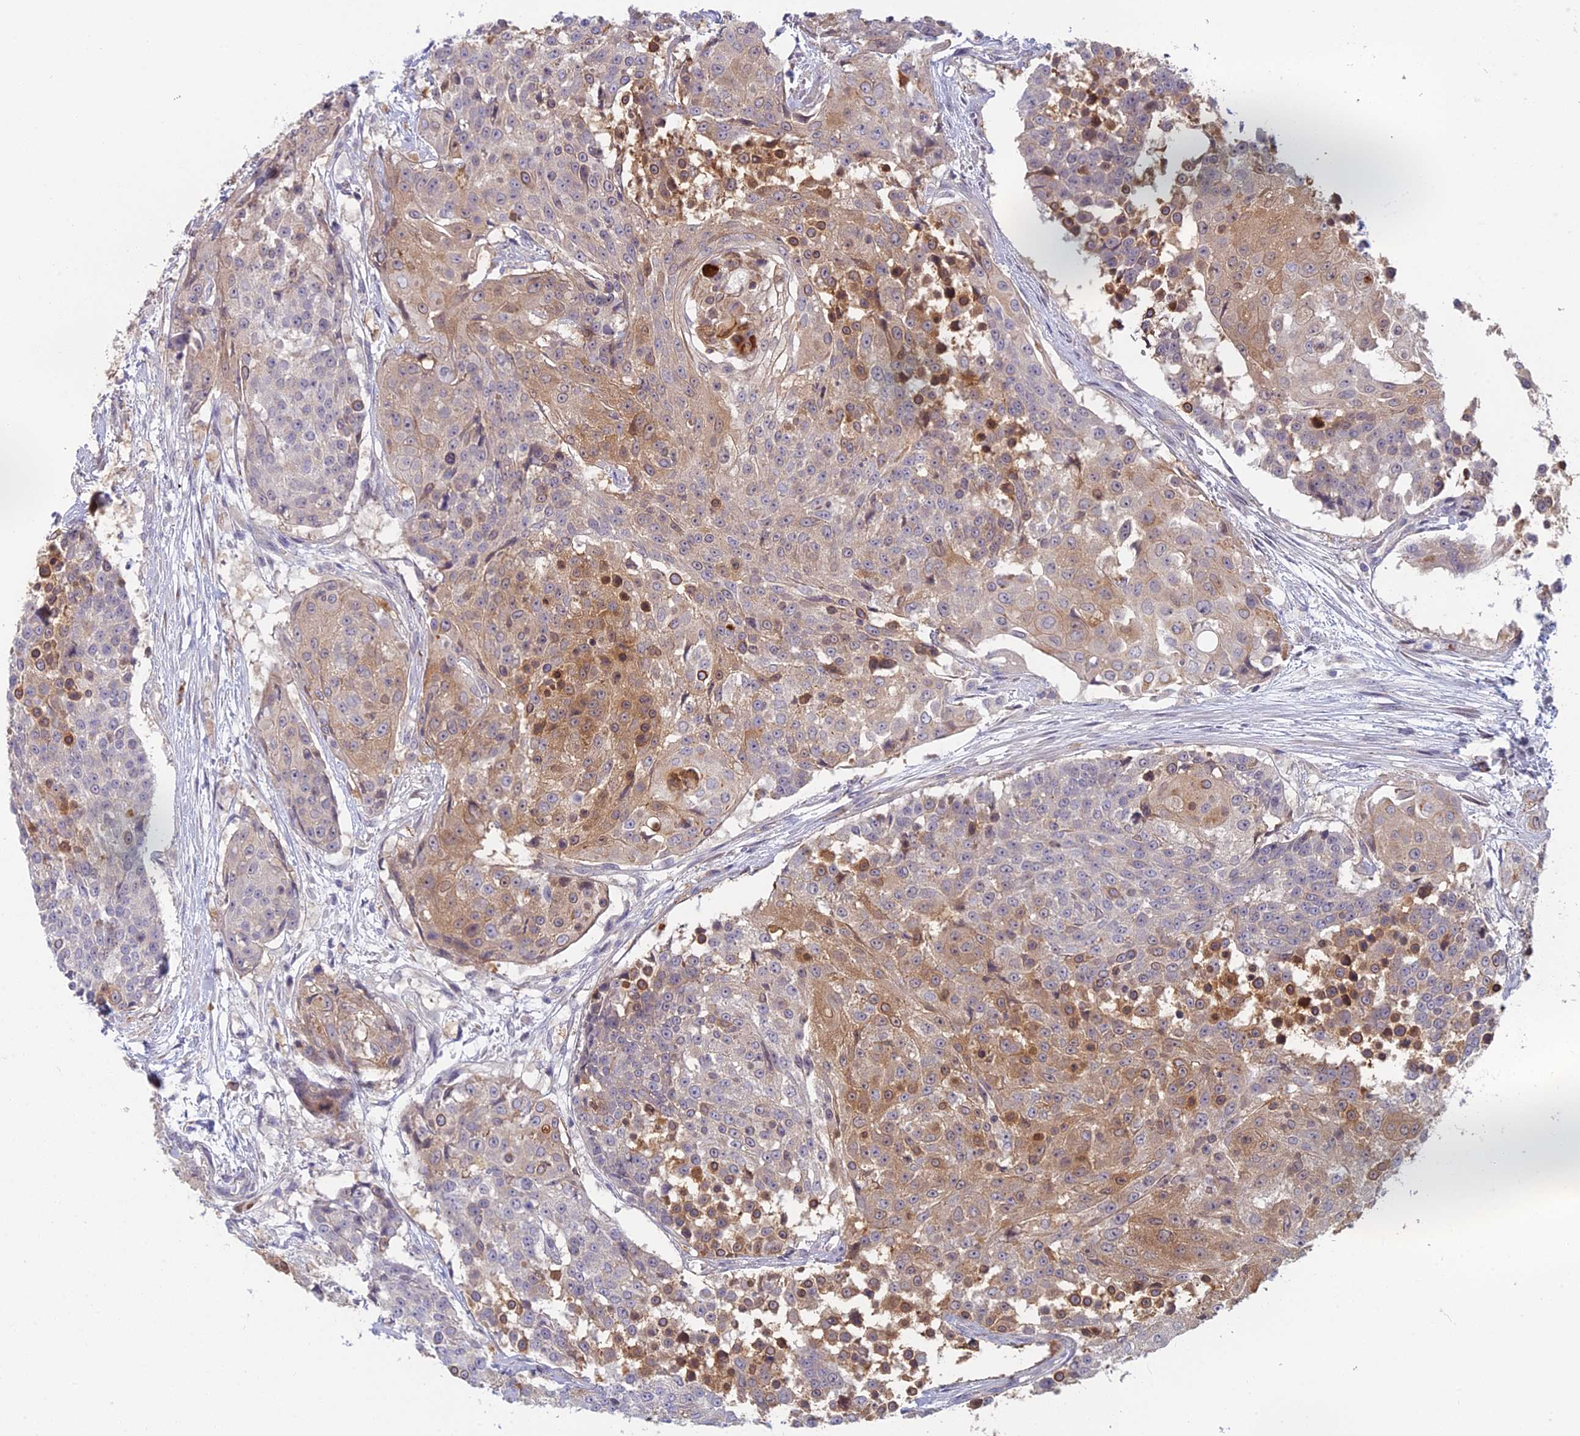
{"staining": {"intensity": "moderate", "quantity": "25%-75%", "location": "cytoplasmic/membranous"}, "tissue": "urothelial cancer", "cell_type": "Tumor cells", "image_type": "cancer", "snomed": [{"axis": "morphology", "description": "Urothelial carcinoma, High grade"}, {"axis": "topography", "description": "Urinary bladder"}], "caption": "Urothelial cancer stained for a protein exhibits moderate cytoplasmic/membranous positivity in tumor cells.", "gene": "PPP1R26", "patient": {"sex": "female", "age": 63}}